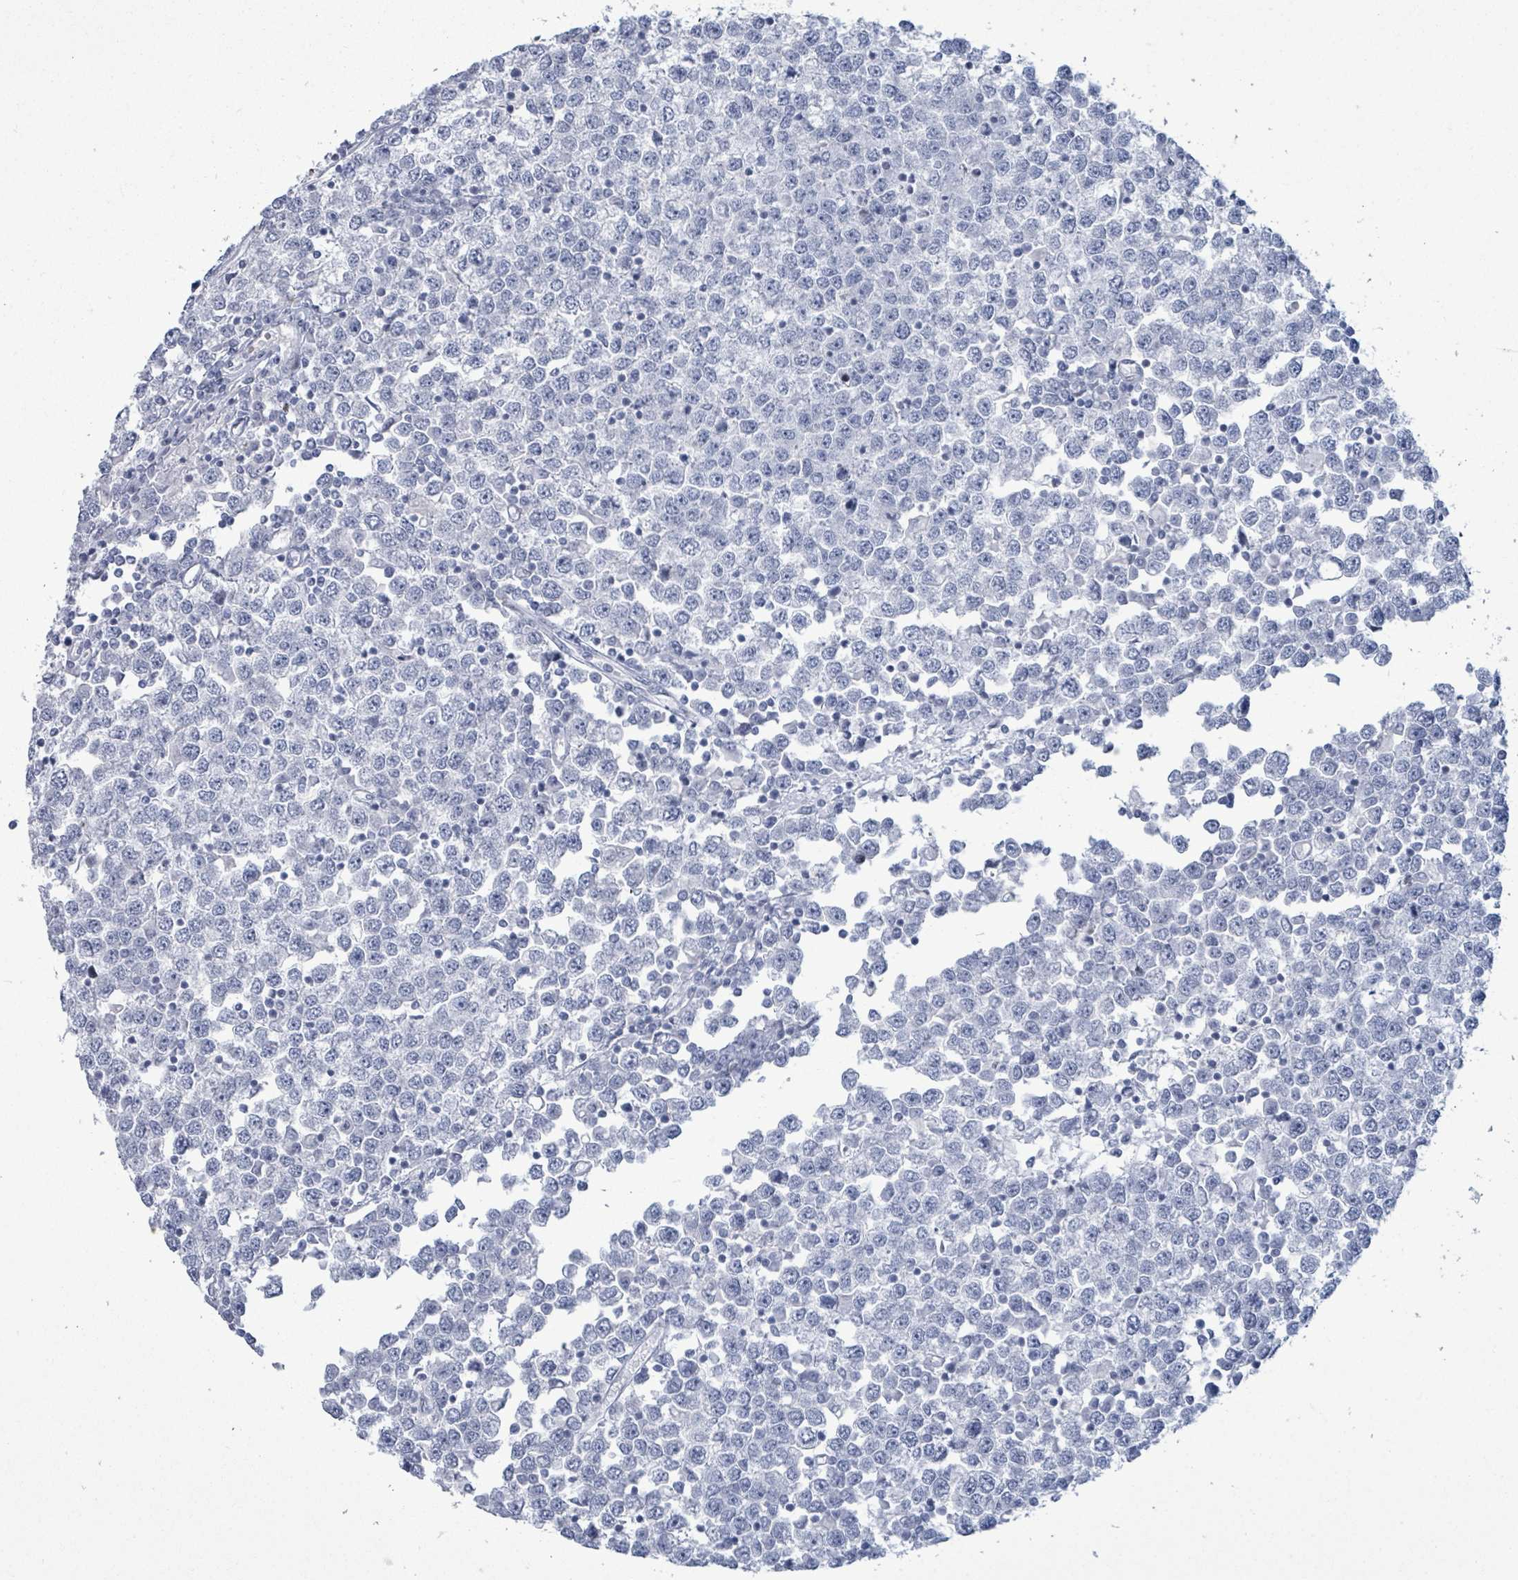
{"staining": {"intensity": "negative", "quantity": "none", "location": "none"}, "tissue": "testis cancer", "cell_type": "Tumor cells", "image_type": "cancer", "snomed": [{"axis": "morphology", "description": "Seminoma, NOS"}, {"axis": "topography", "description": "Testis"}], "caption": "Immunohistochemistry (IHC) photomicrograph of neoplastic tissue: testis cancer stained with DAB exhibits no significant protein expression in tumor cells.", "gene": "MALL", "patient": {"sex": "male", "age": 65}}